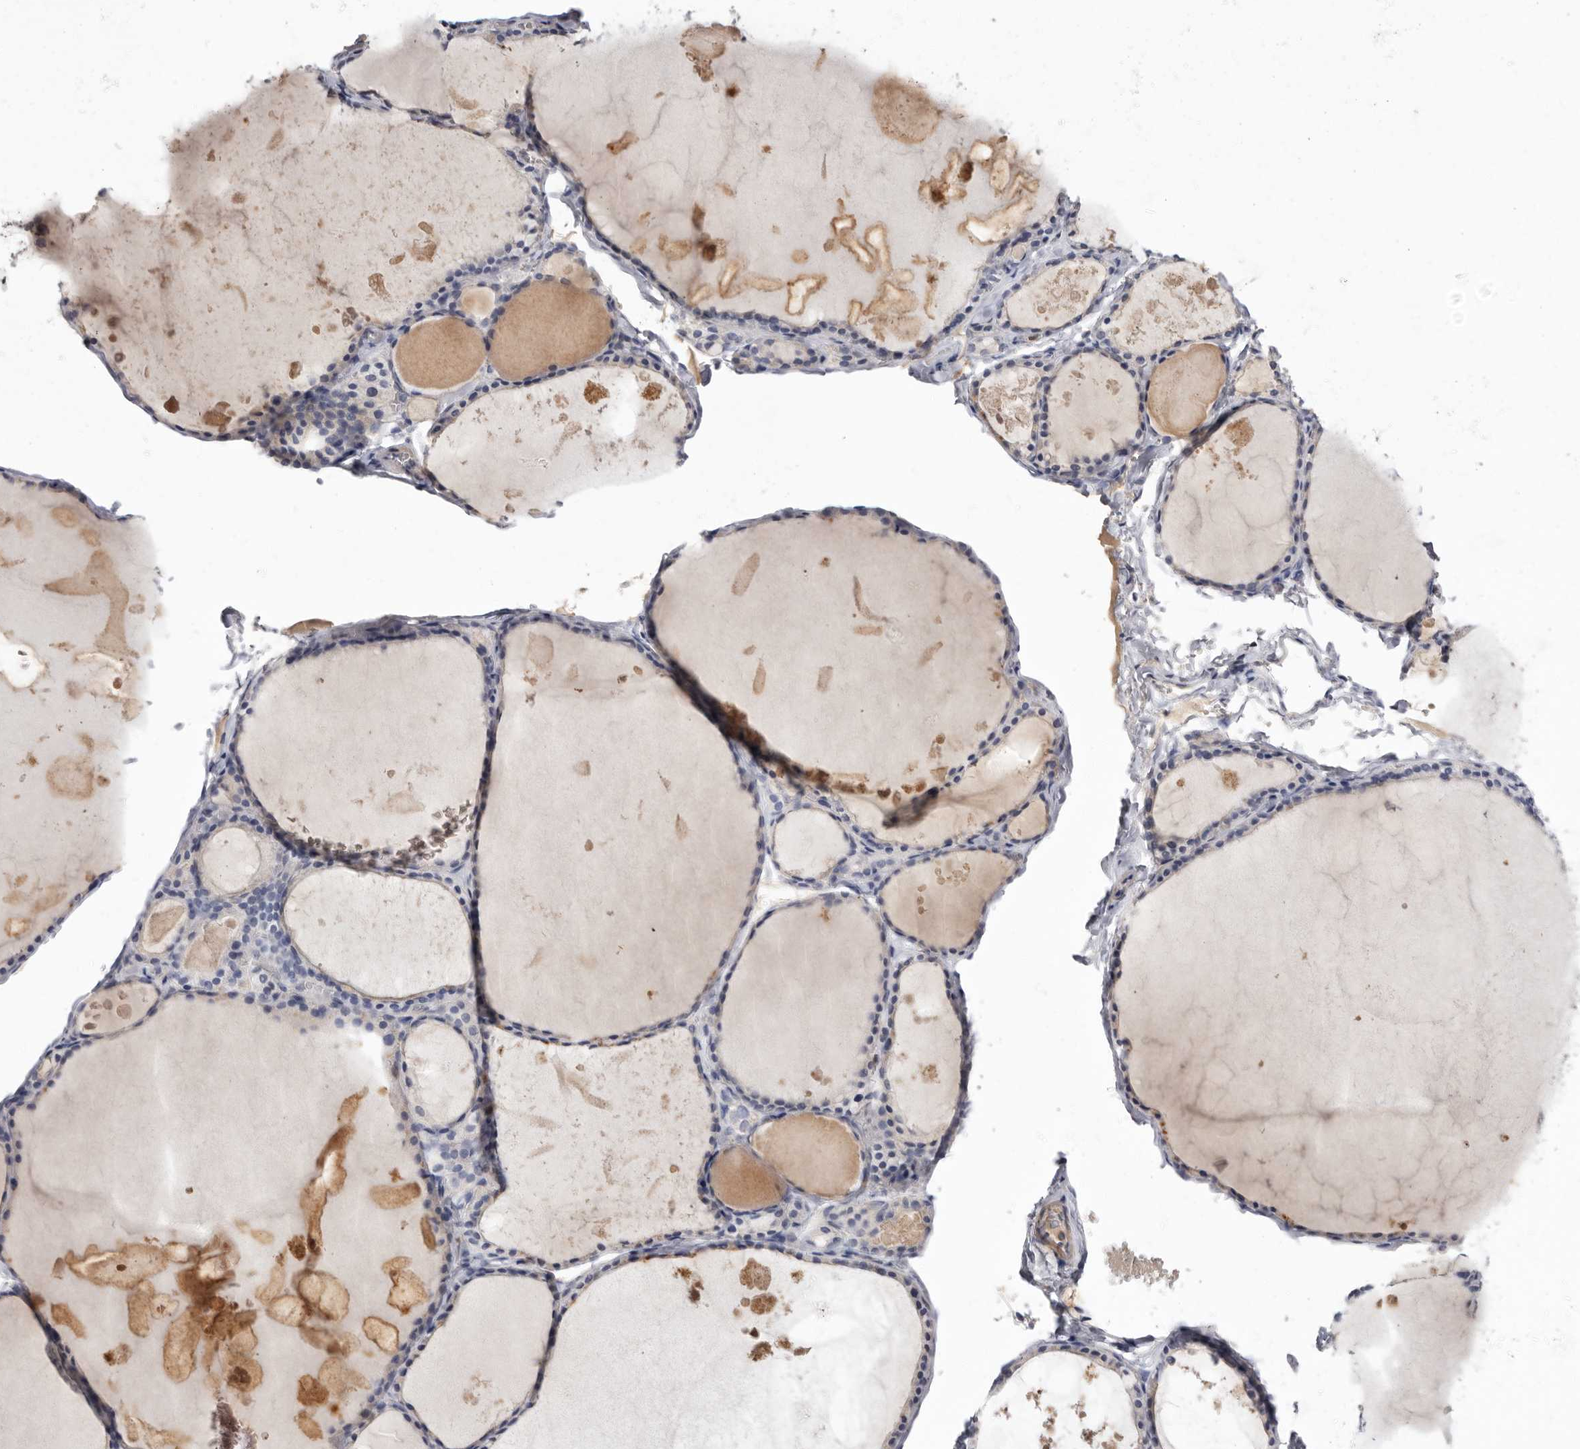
{"staining": {"intensity": "weak", "quantity": "<25%", "location": "cytoplasmic/membranous"}, "tissue": "thyroid gland", "cell_type": "Glandular cells", "image_type": "normal", "snomed": [{"axis": "morphology", "description": "Normal tissue, NOS"}, {"axis": "topography", "description": "Thyroid gland"}], "caption": "IHC of benign thyroid gland exhibits no expression in glandular cells.", "gene": "S1PR5", "patient": {"sex": "male", "age": 56}}